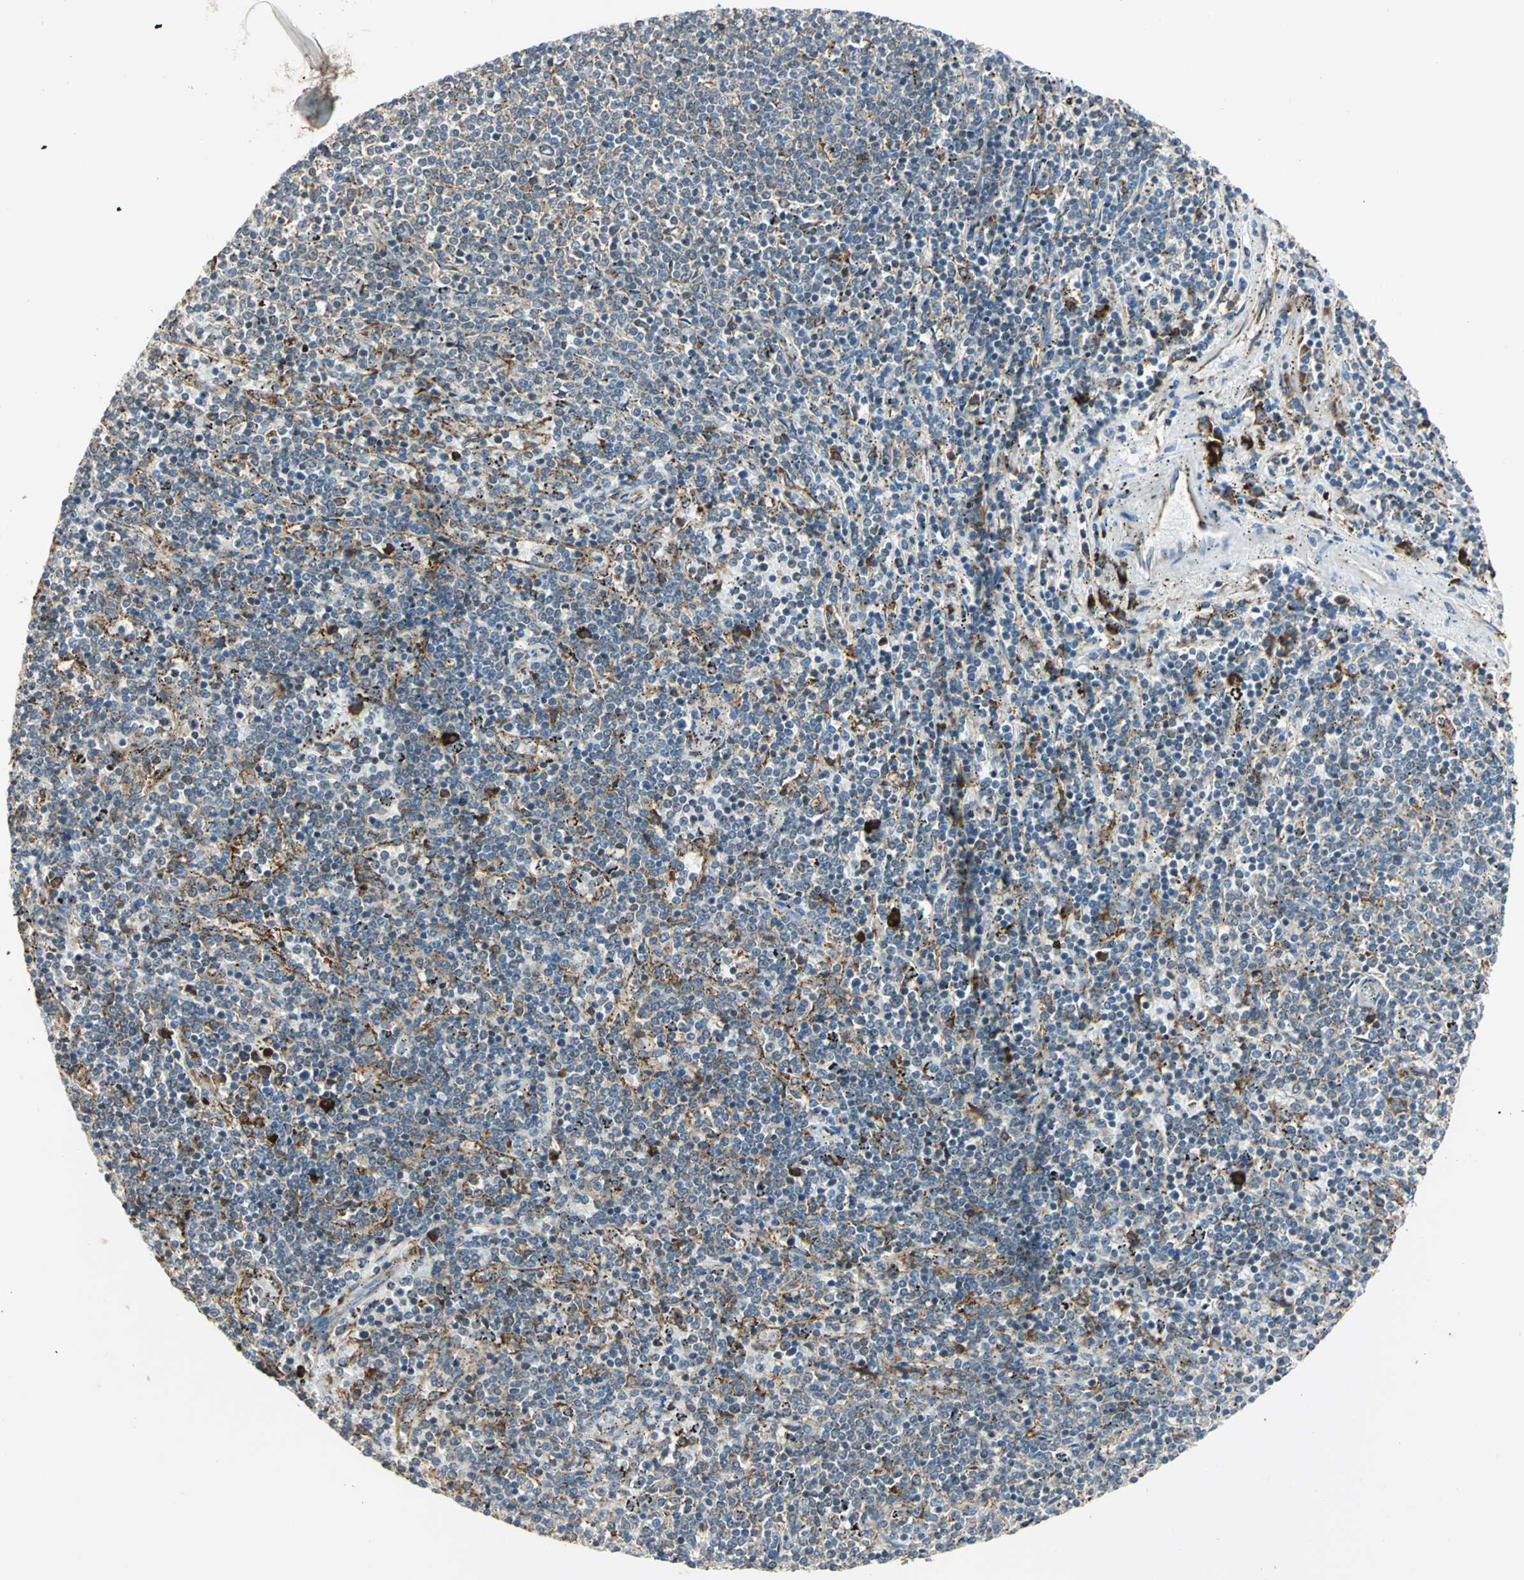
{"staining": {"intensity": "moderate", "quantity": "<25%", "location": "cytoplasmic/membranous"}, "tissue": "lymphoma", "cell_type": "Tumor cells", "image_type": "cancer", "snomed": [{"axis": "morphology", "description": "Malignant lymphoma, non-Hodgkin's type, Low grade"}, {"axis": "topography", "description": "Spleen"}], "caption": "This is an image of immunohistochemistry (IHC) staining of malignant lymphoma, non-Hodgkin's type (low-grade), which shows moderate expression in the cytoplasmic/membranous of tumor cells.", "gene": "PDIA4", "patient": {"sex": "female", "age": 50}}